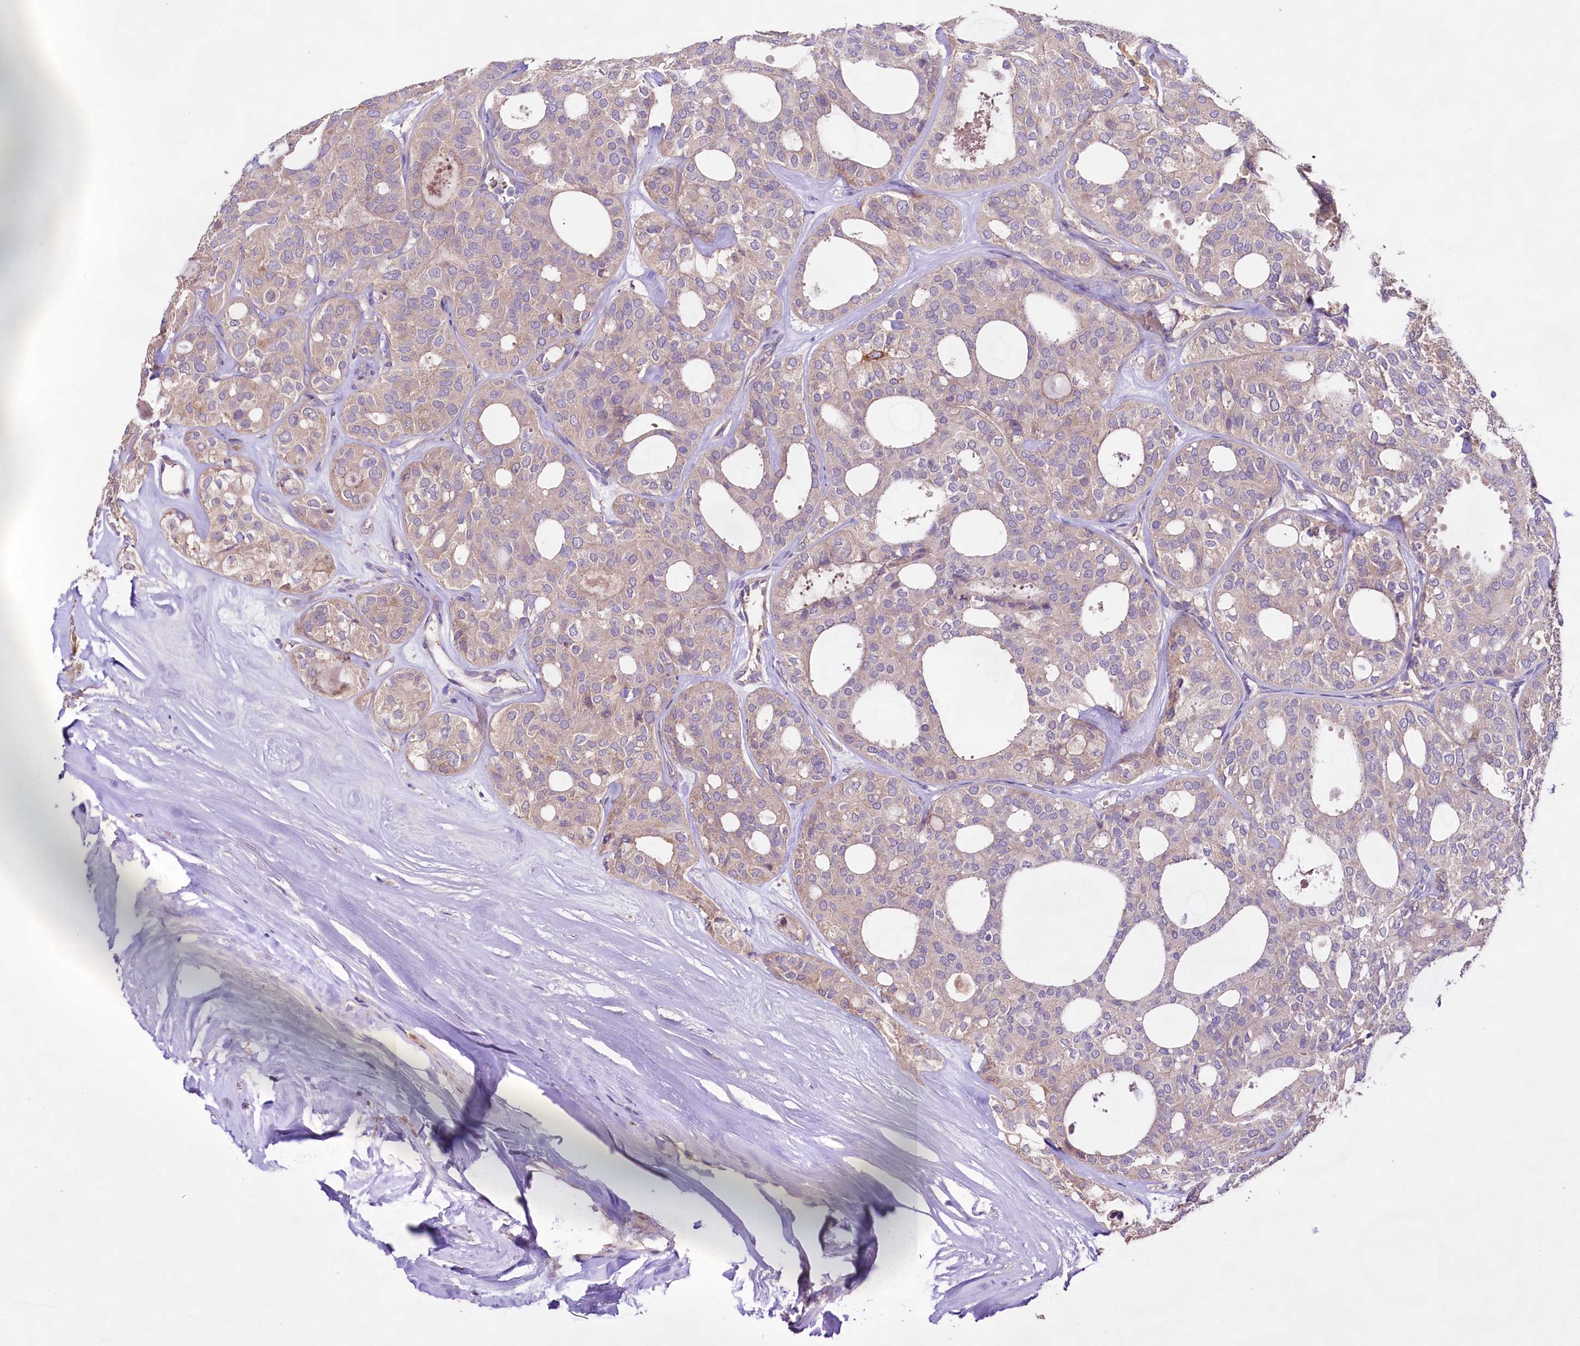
{"staining": {"intensity": "negative", "quantity": "none", "location": "none"}, "tissue": "thyroid cancer", "cell_type": "Tumor cells", "image_type": "cancer", "snomed": [{"axis": "morphology", "description": "Follicular adenoma carcinoma, NOS"}, {"axis": "topography", "description": "Thyroid gland"}], "caption": "Tumor cells show no significant protein positivity in thyroid cancer.", "gene": "DMXL2", "patient": {"sex": "male", "age": 75}}